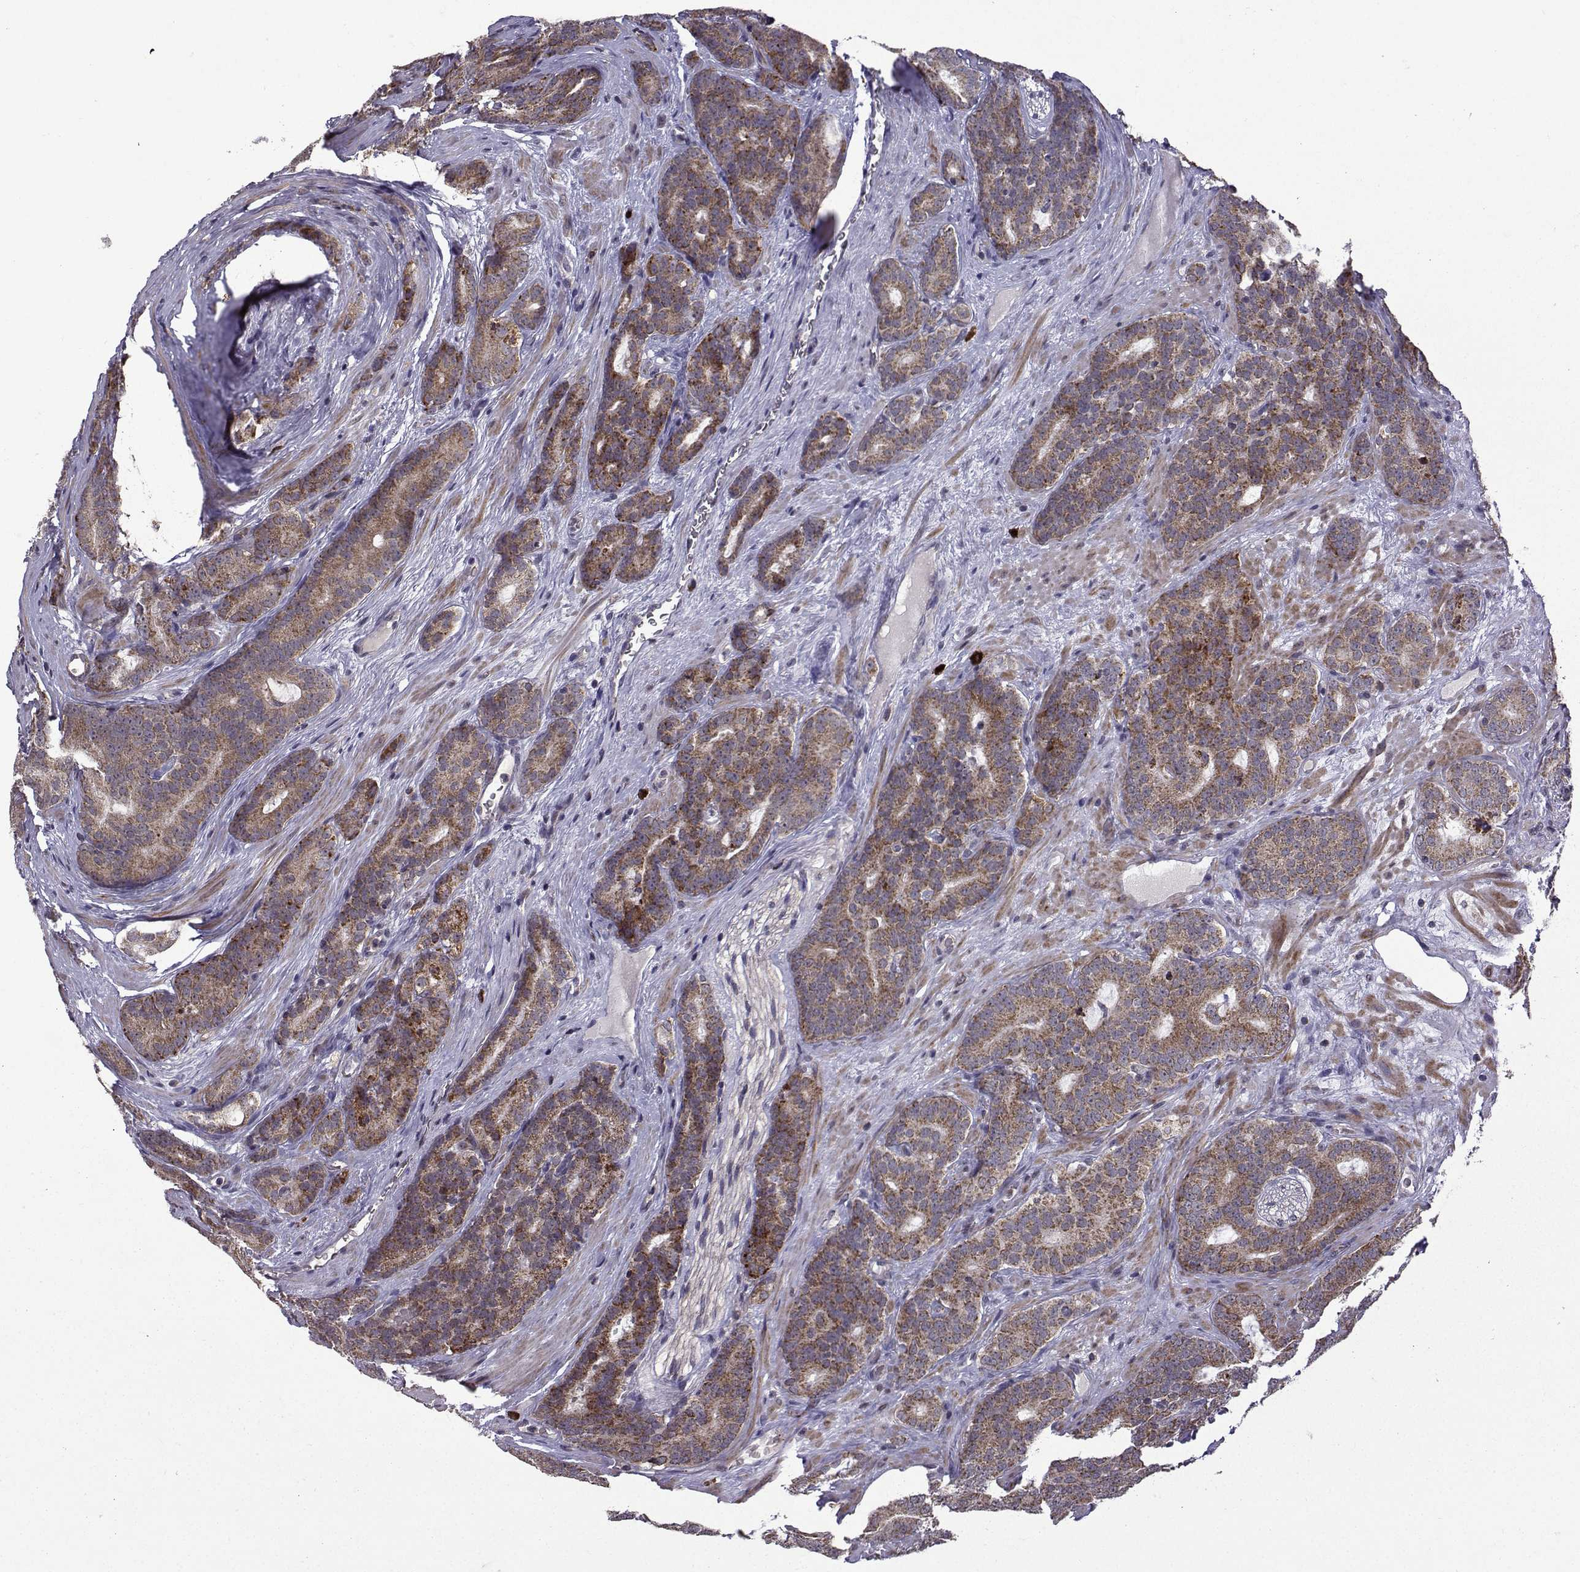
{"staining": {"intensity": "moderate", "quantity": "25%-75%", "location": "cytoplasmic/membranous"}, "tissue": "prostate cancer", "cell_type": "Tumor cells", "image_type": "cancer", "snomed": [{"axis": "morphology", "description": "Adenocarcinoma, NOS"}, {"axis": "topography", "description": "Prostate"}], "caption": "Brown immunohistochemical staining in adenocarcinoma (prostate) exhibits moderate cytoplasmic/membranous positivity in approximately 25%-75% of tumor cells. (DAB IHC, brown staining for protein, blue staining for nuclei).", "gene": "TAB2", "patient": {"sex": "male", "age": 71}}